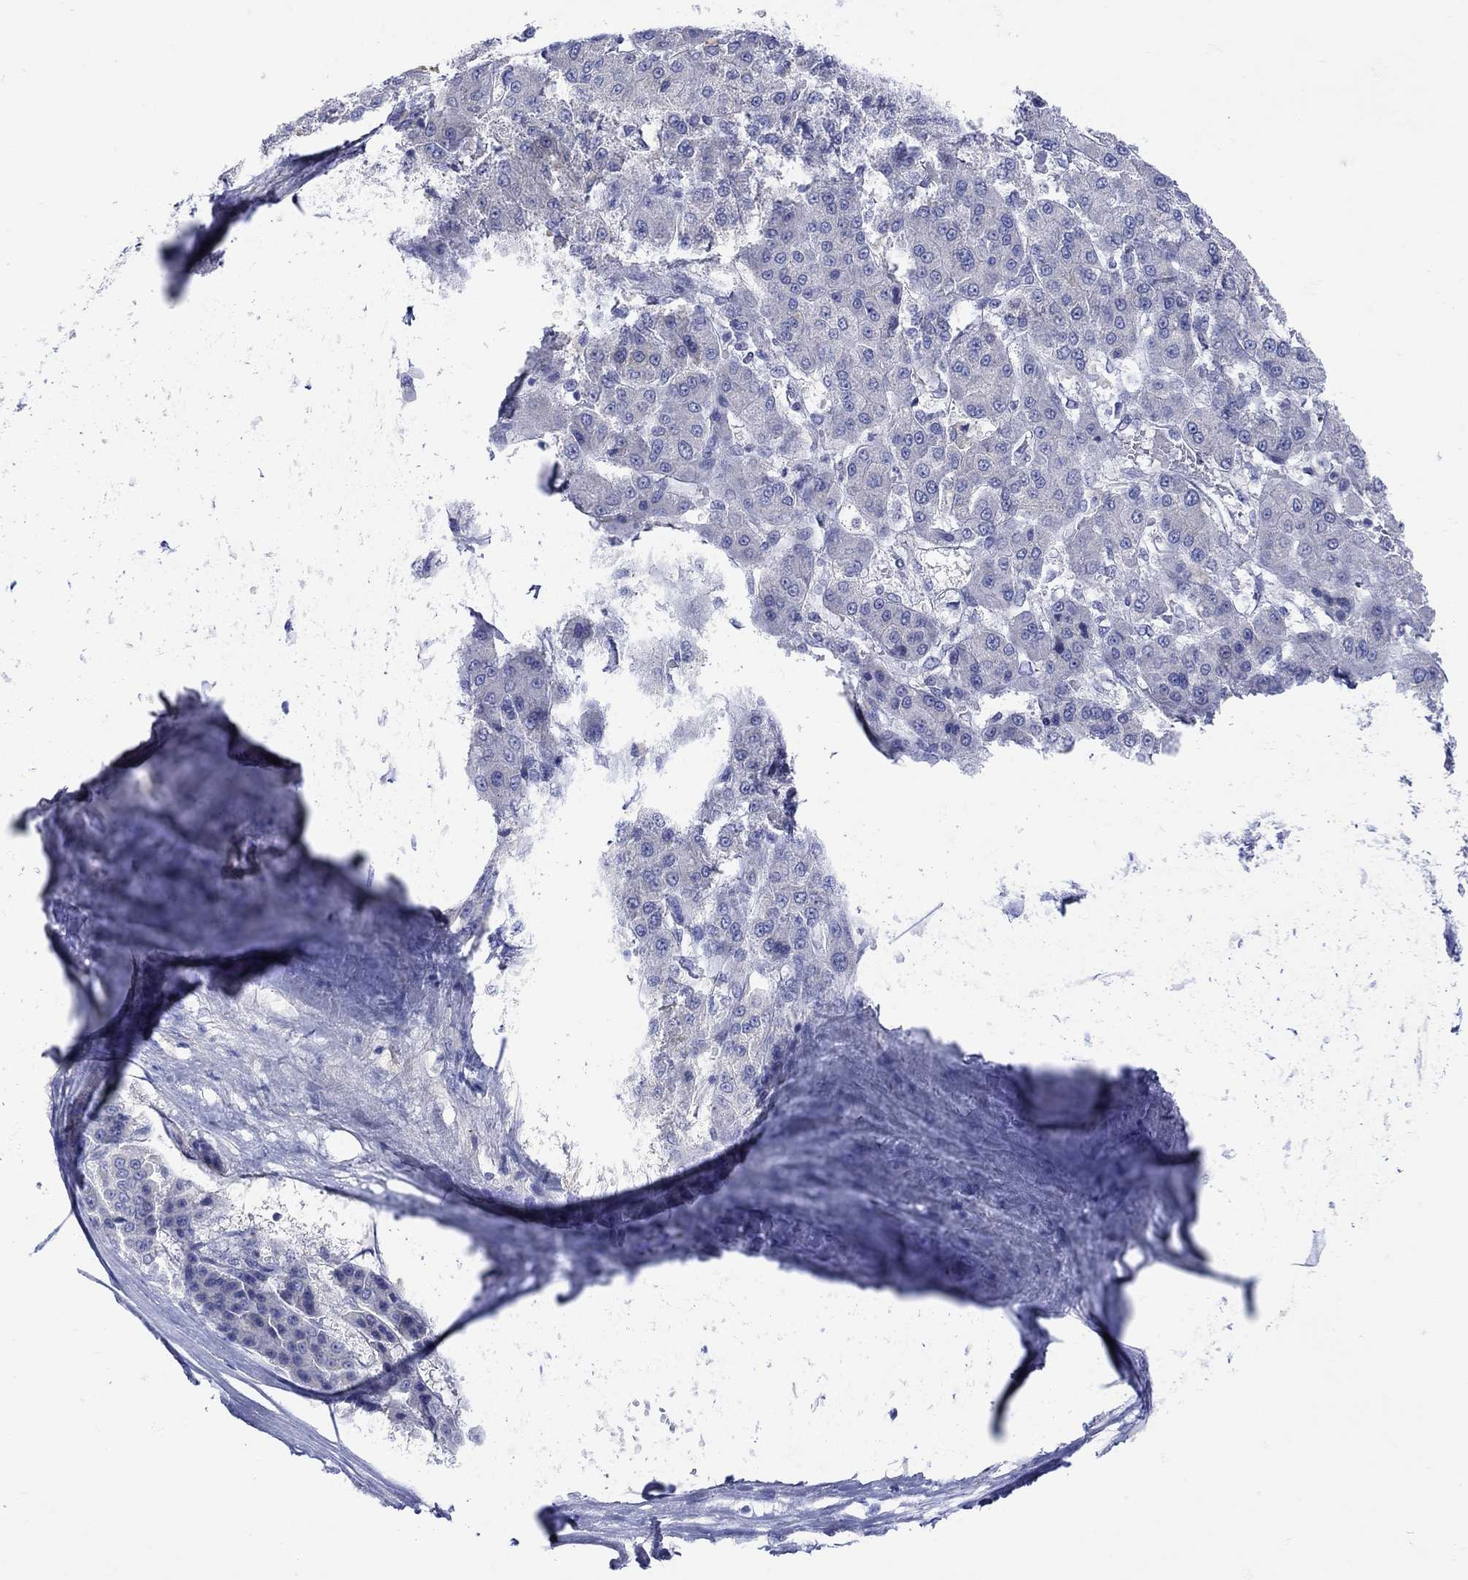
{"staining": {"intensity": "negative", "quantity": "none", "location": "none"}, "tissue": "liver cancer", "cell_type": "Tumor cells", "image_type": "cancer", "snomed": [{"axis": "morphology", "description": "Carcinoma, Hepatocellular, NOS"}, {"axis": "topography", "description": "Liver"}], "caption": "A micrograph of liver cancer stained for a protein displays no brown staining in tumor cells.", "gene": "MSI1", "patient": {"sex": "male", "age": 70}}